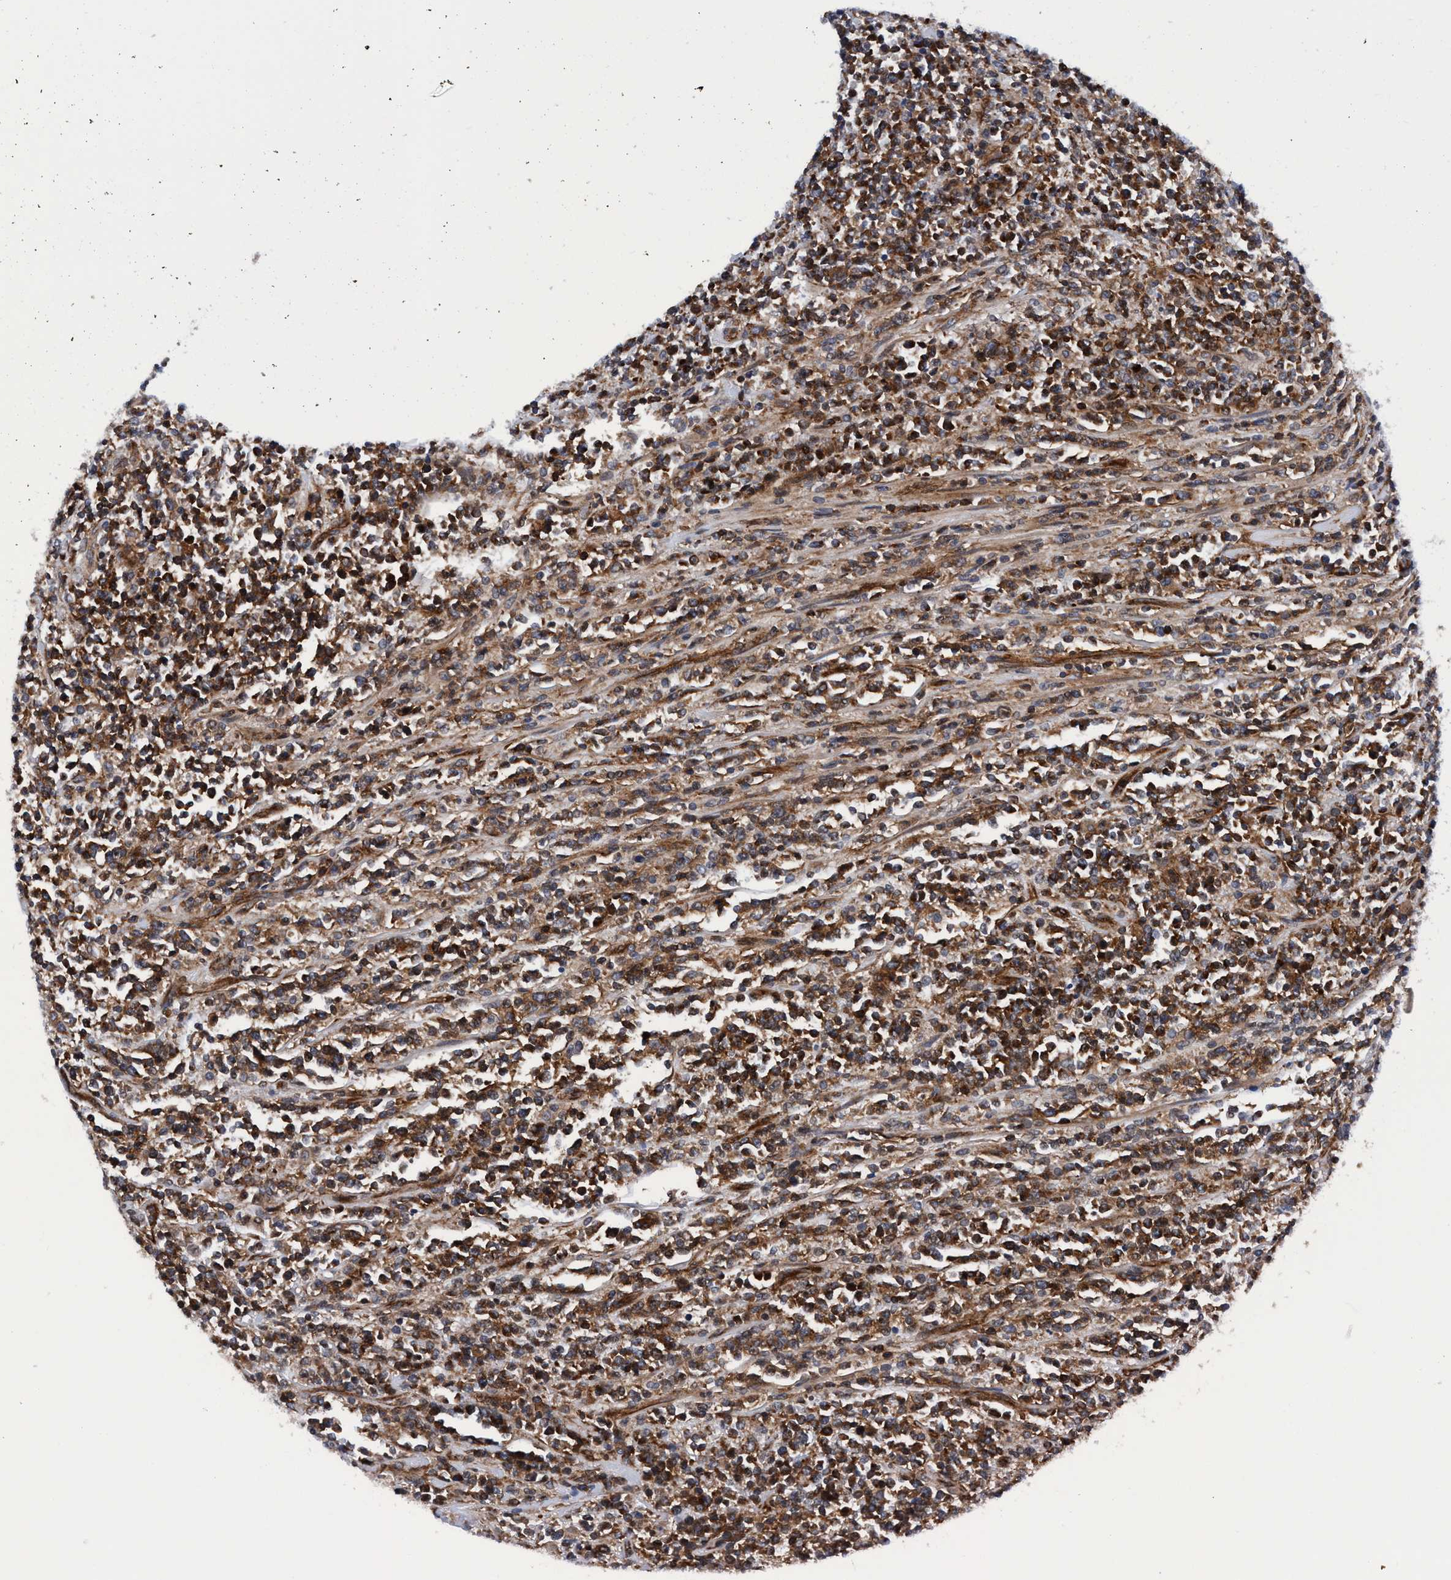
{"staining": {"intensity": "strong", "quantity": ">75%", "location": "cytoplasmic/membranous"}, "tissue": "lymphoma", "cell_type": "Tumor cells", "image_type": "cancer", "snomed": [{"axis": "morphology", "description": "Malignant lymphoma, non-Hodgkin's type, High grade"}, {"axis": "topography", "description": "Soft tissue"}], "caption": "Lymphoma was stained to show a protein in brown. There is high levels of strong cytoplasmic/membranous positivity in approximately >75% of tumor cells.", "gene": "MCM3AP", "patient": {"sex": "male", "age": 18}}